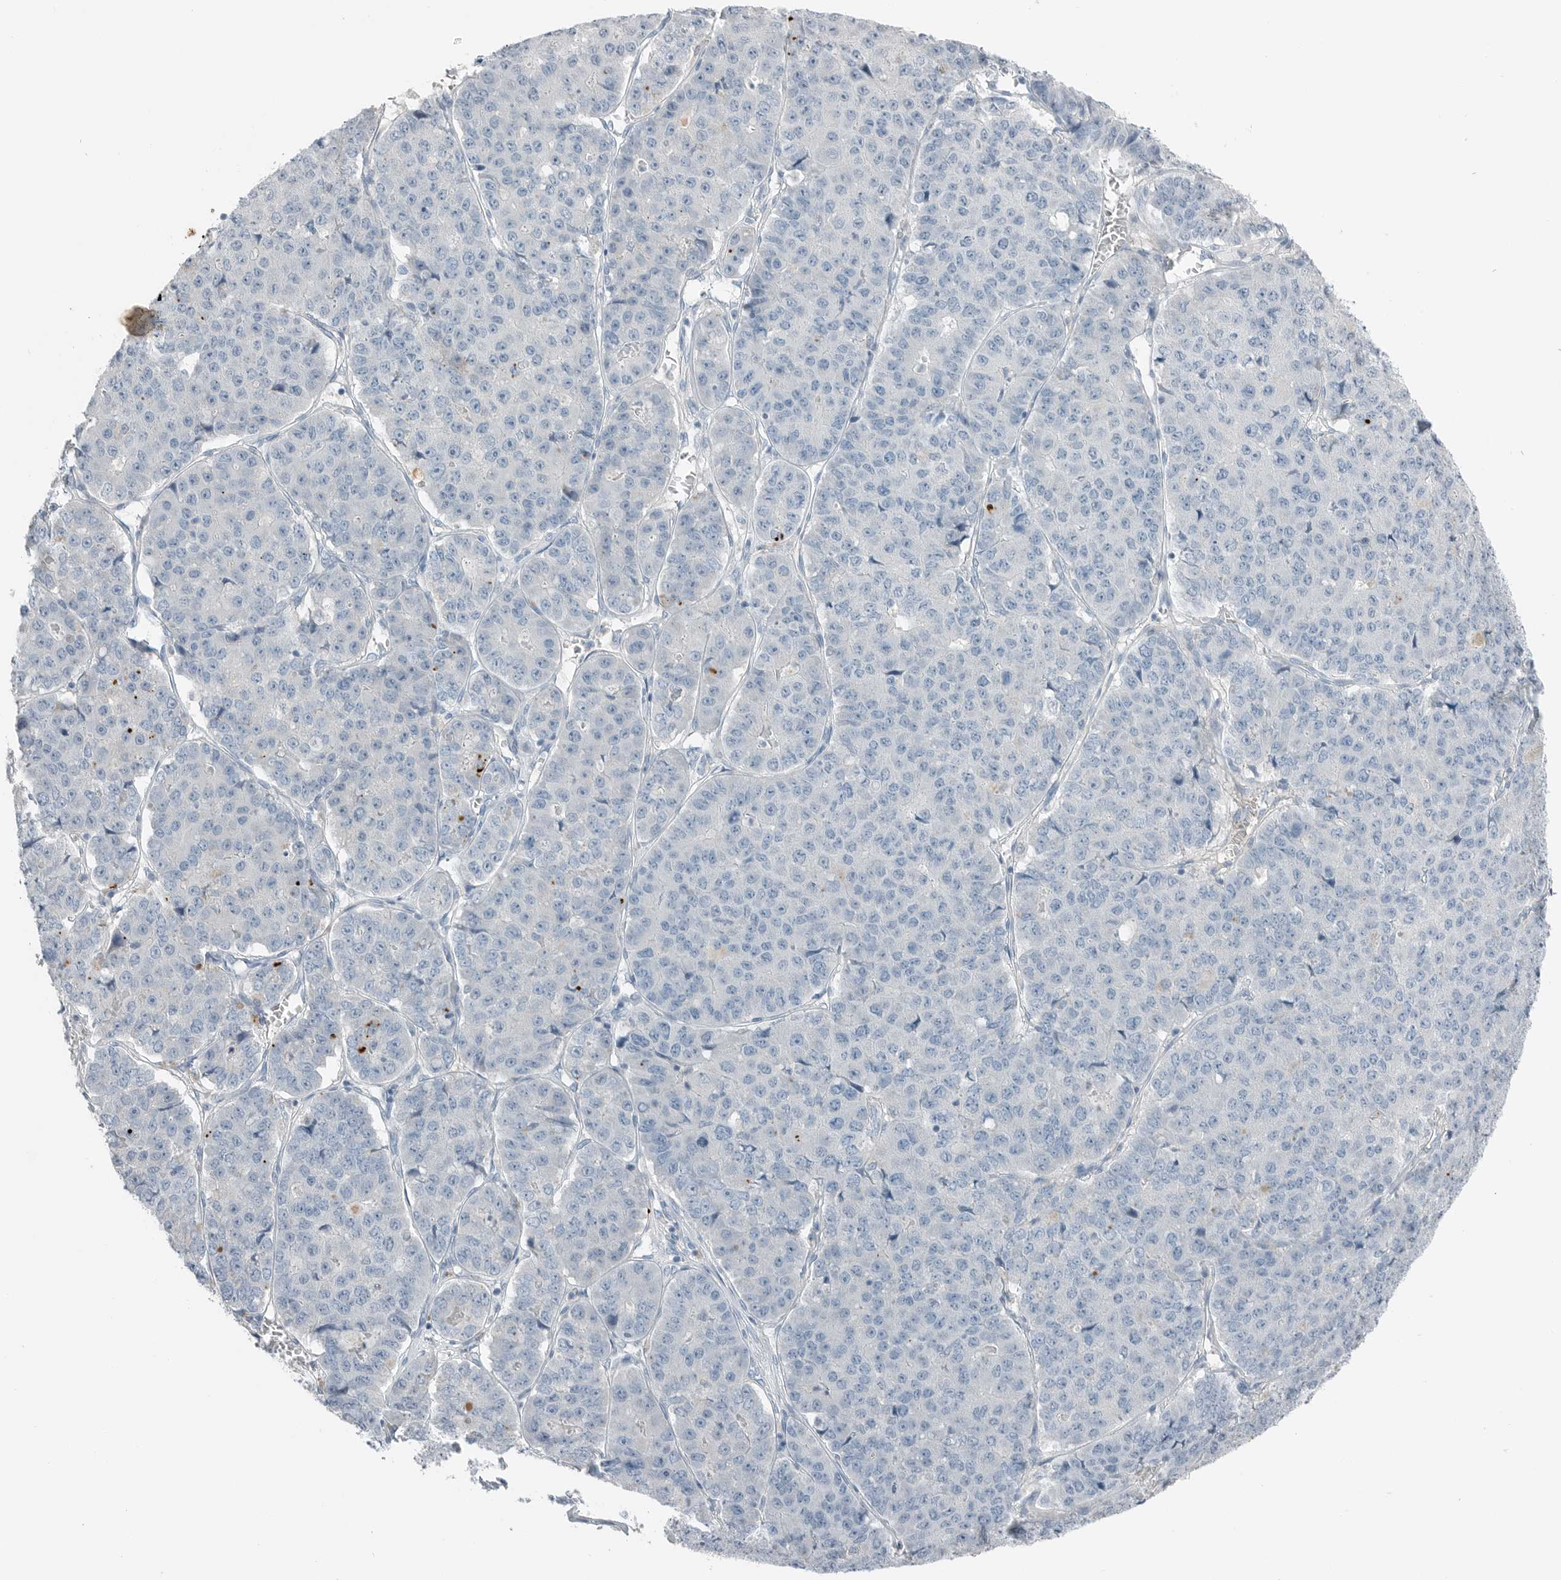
{"staining": {"intensity": "negative", "quantity": "none", "location": "none"}, "tissue": "pancreatic cancer", "cell_type": "Tumor cells", "image_type": "cancer", "snomed": [{"axis": "morphology", "description": "Adenocarcinoma, NOS"}, {"axis": "topography", "description": "Pancreas"}], "caption": "The IHC histopathology image has no significant expression in tumor cells of pancreatic cancer tissue.", "gene": "SERPINB7", "patient": {"sex": "male", "age": 50}}